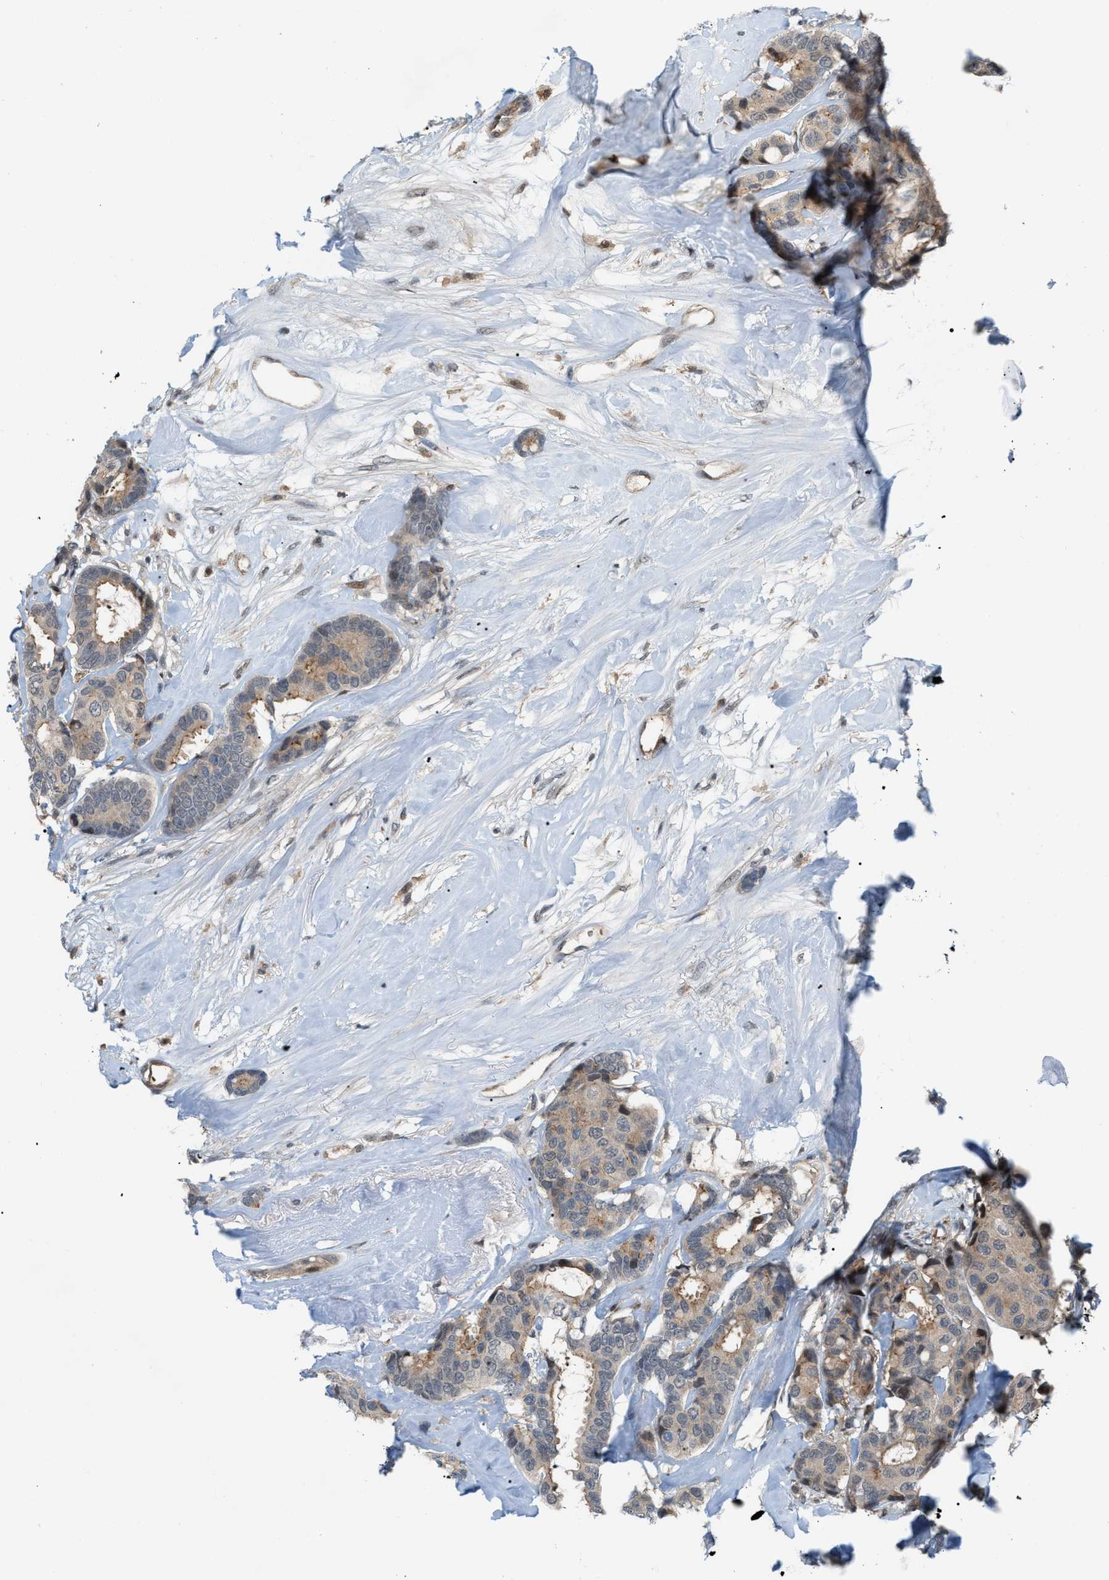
{"staining": {"intensity": "weak", "quantity": "25%-75%", "location": "cytoplasmic/membranous"}, "tissue": "breast cancer", "cell_type": "Tumor cells", "image_type": "cancer", "snomed": [{"axis": "morphology", "description": "Duct carcinoma"}, {"axis": "topography", "description": "Breast"}], "caption": "Protein expression analysis of breast cancer exhibits weak cytoplasmic/membranous staining in about 25%-75% of tumor cells. Nuclei are stained in blue.", "gene": "RFFL", "patient": {"sex": "female", "age": 87}}